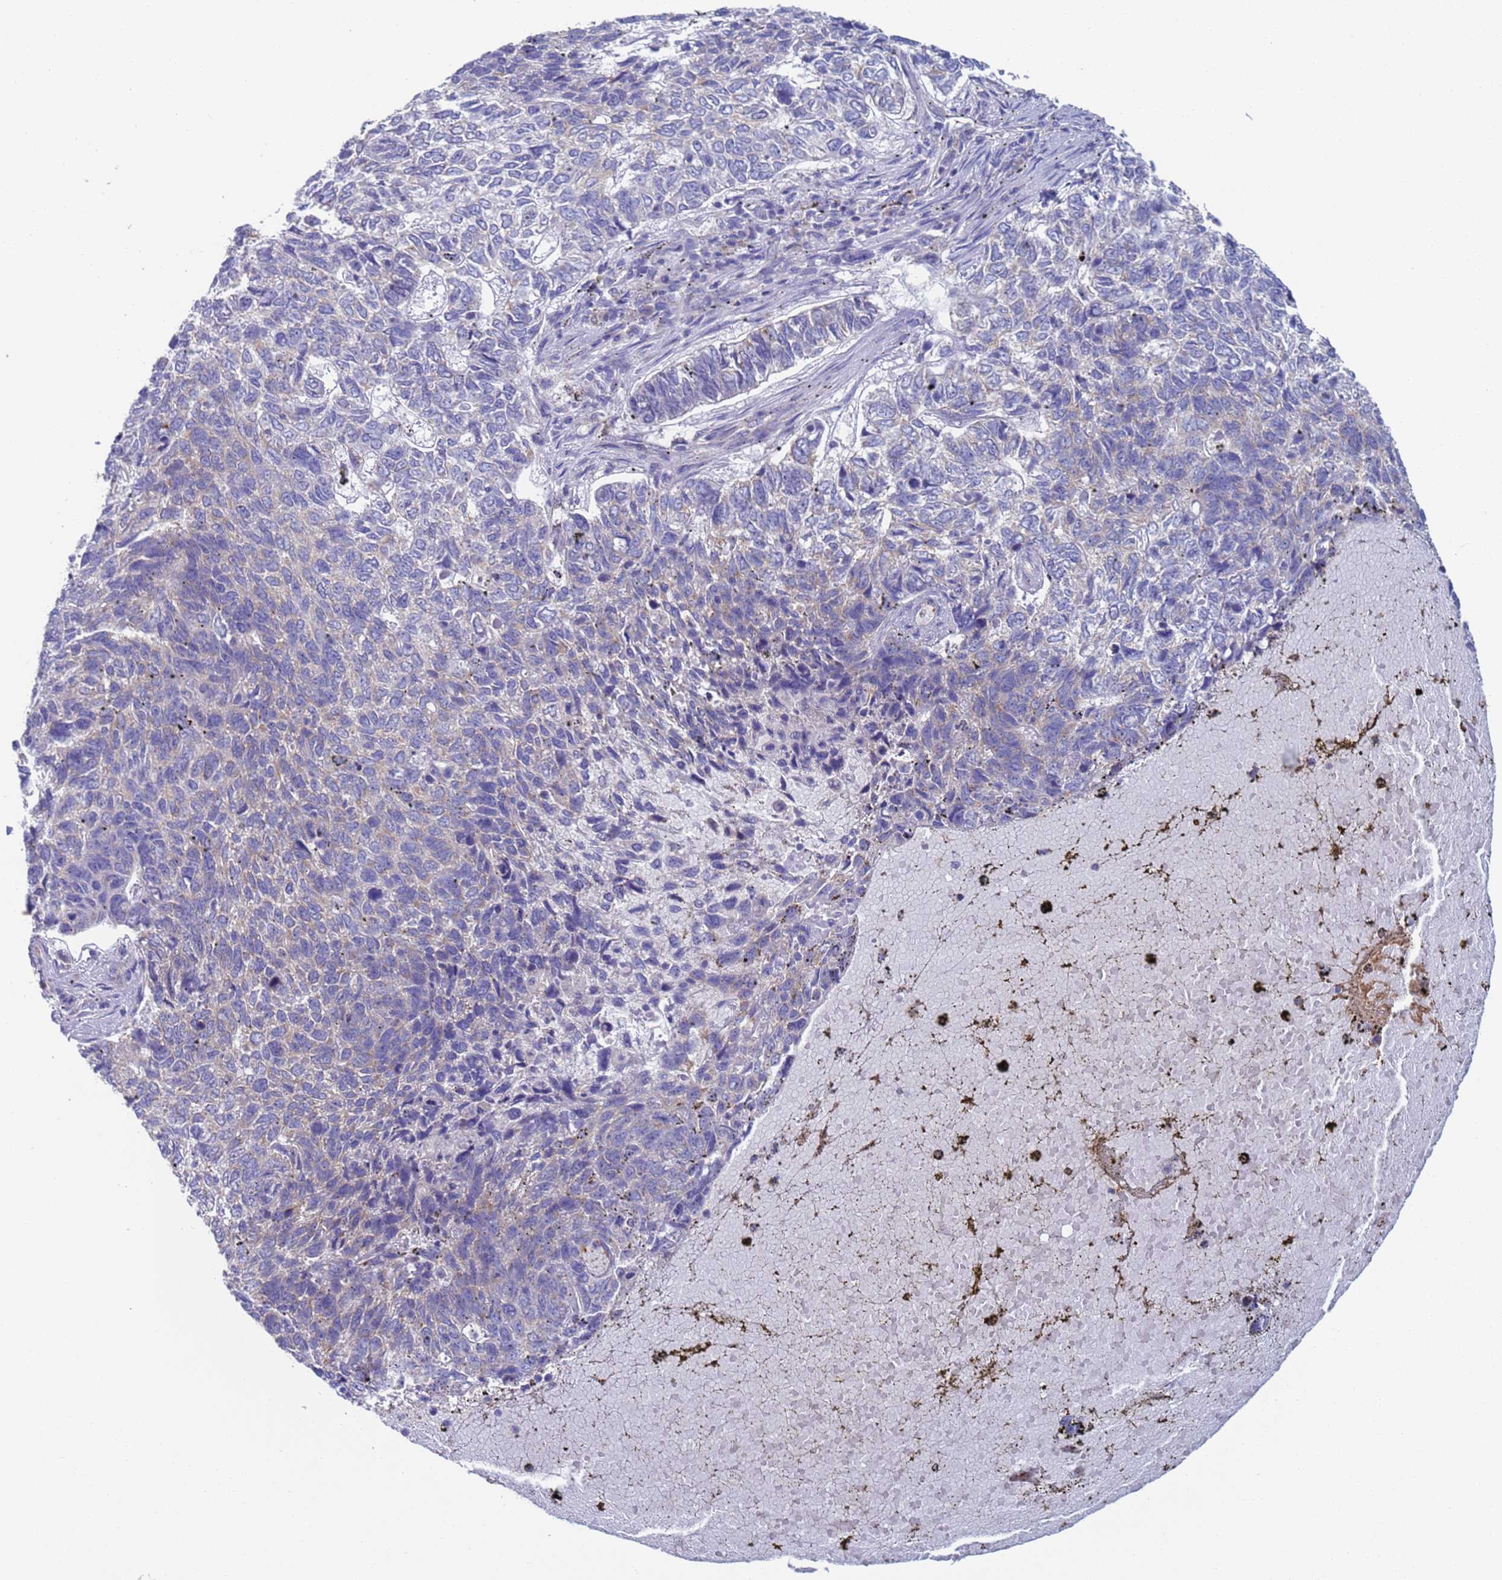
{"staining": {"intensity": "negative", "quantity": "none", "location": "none"}, "tissue": "skin cancer", "cell_type": "Tumor cells", "image_type": "cancer", "snomed": [{"axis": "morphology", "description": "Basal cell carcinoma"}, {"axis": "topography", "description": "Skin"}], "caption": "The histopathology image exhibits no significant expression in tumor cells of skin cancer. The staining is performed using DAB brown chromogen with nuclei counter-stained in using hematoxylin.", "gene": "PET117", "patient": {"sex": "female", "age": 65}}